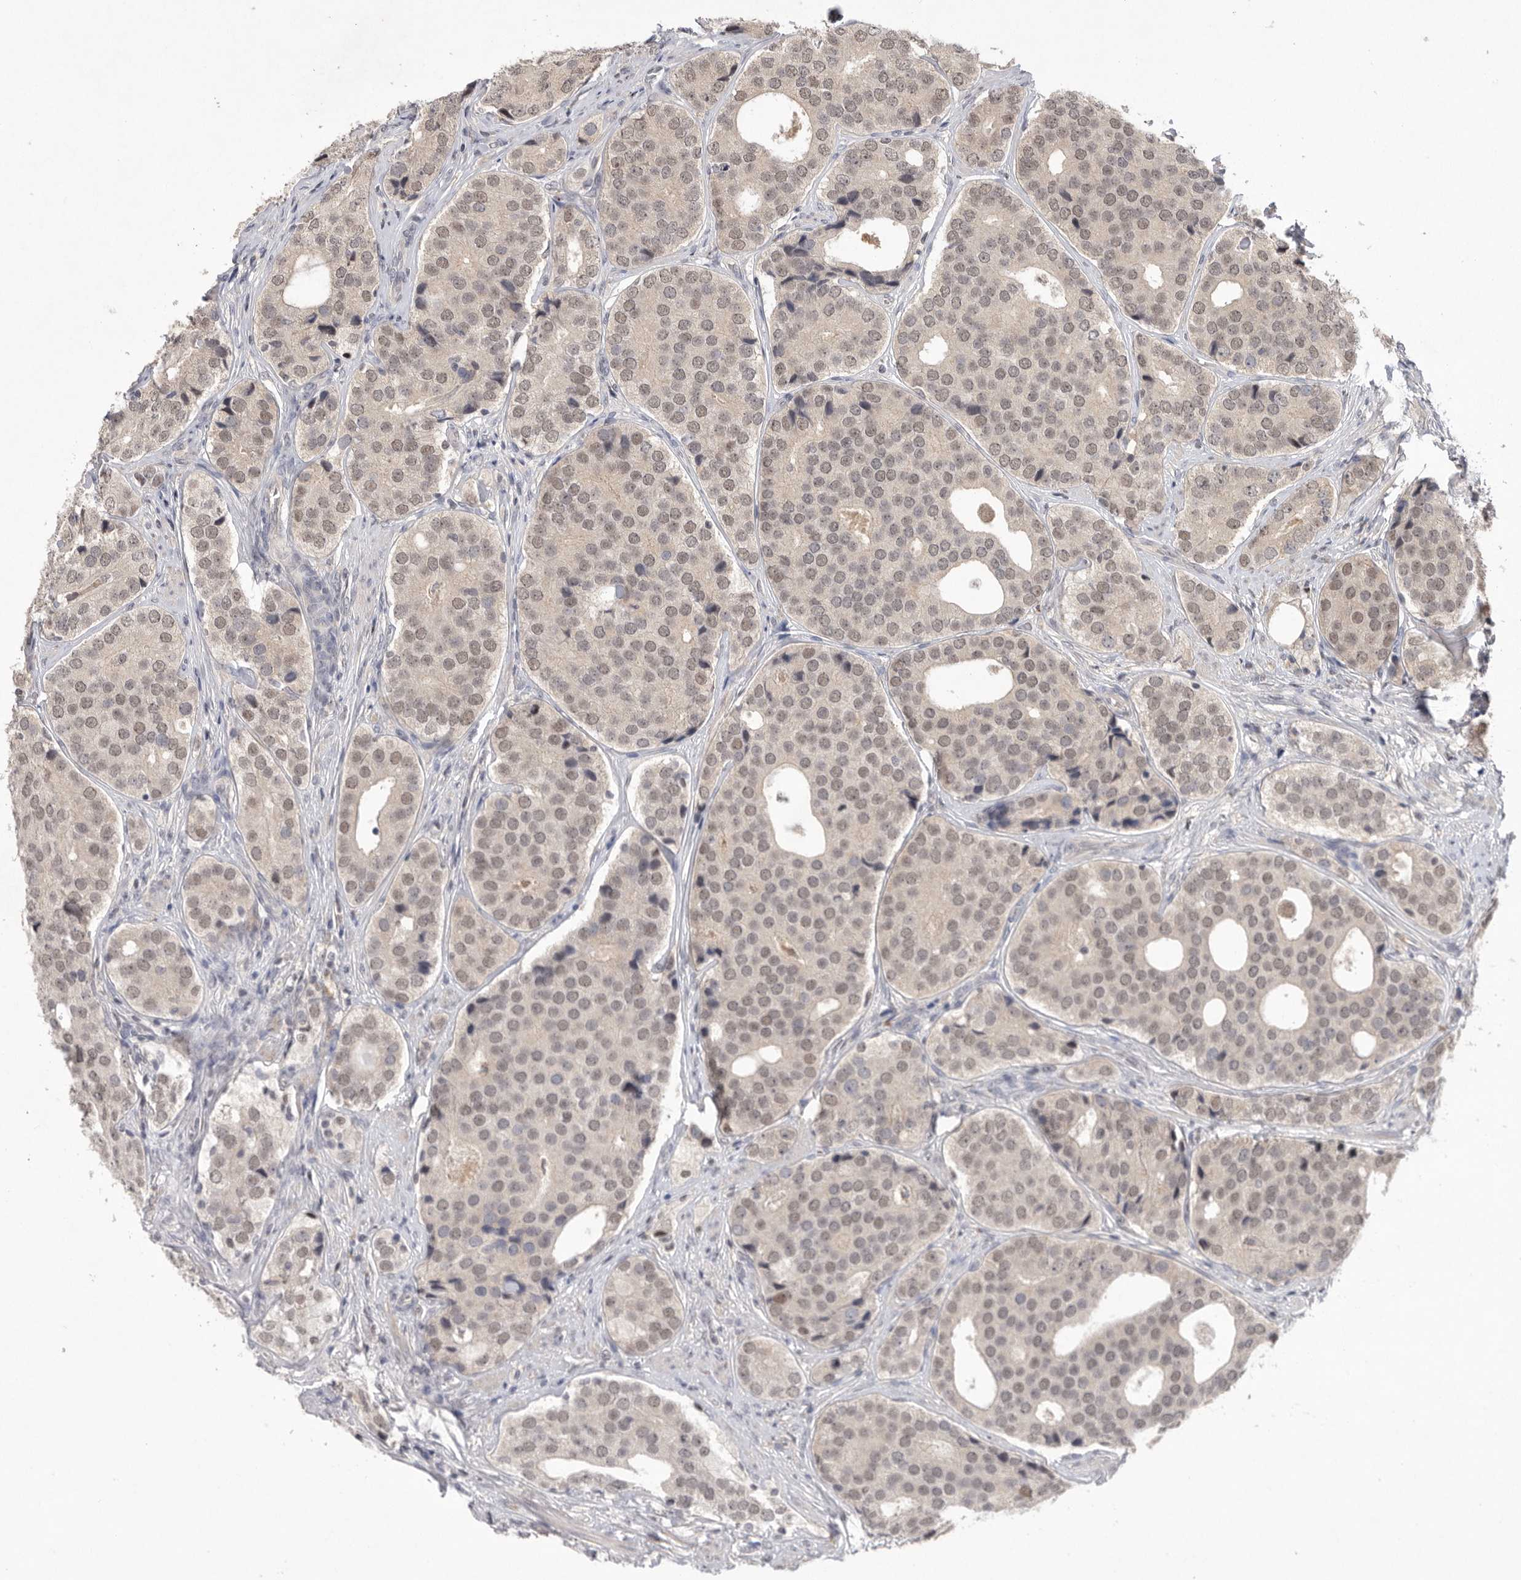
{"staining": {"intensity": "weak", "quantity": ">75%", "location": "cytoplasmic/membranous,nuclear"}, "tissue": "prostate cancer", "cell_type": "Tumor cells", "image_type": "cancer", "snomed": [{"axis": "morphology", "description": "Adenocarcinoma, High grade"}, {"axis": "topography", "description": "Prostate"}], "caption": "Protein expression analysis of human high-grade adenocarcinoma (prostate) reveals weak cytoplasmic/membranous and nuclear staining in approximately >75% of tumor cells. (DAB (3,3'-diaminobenzidine) IHC with brightfield microscopy, high magnification).", "gene": "HUS1", "patient": {"sex": "male", "age": 56}}